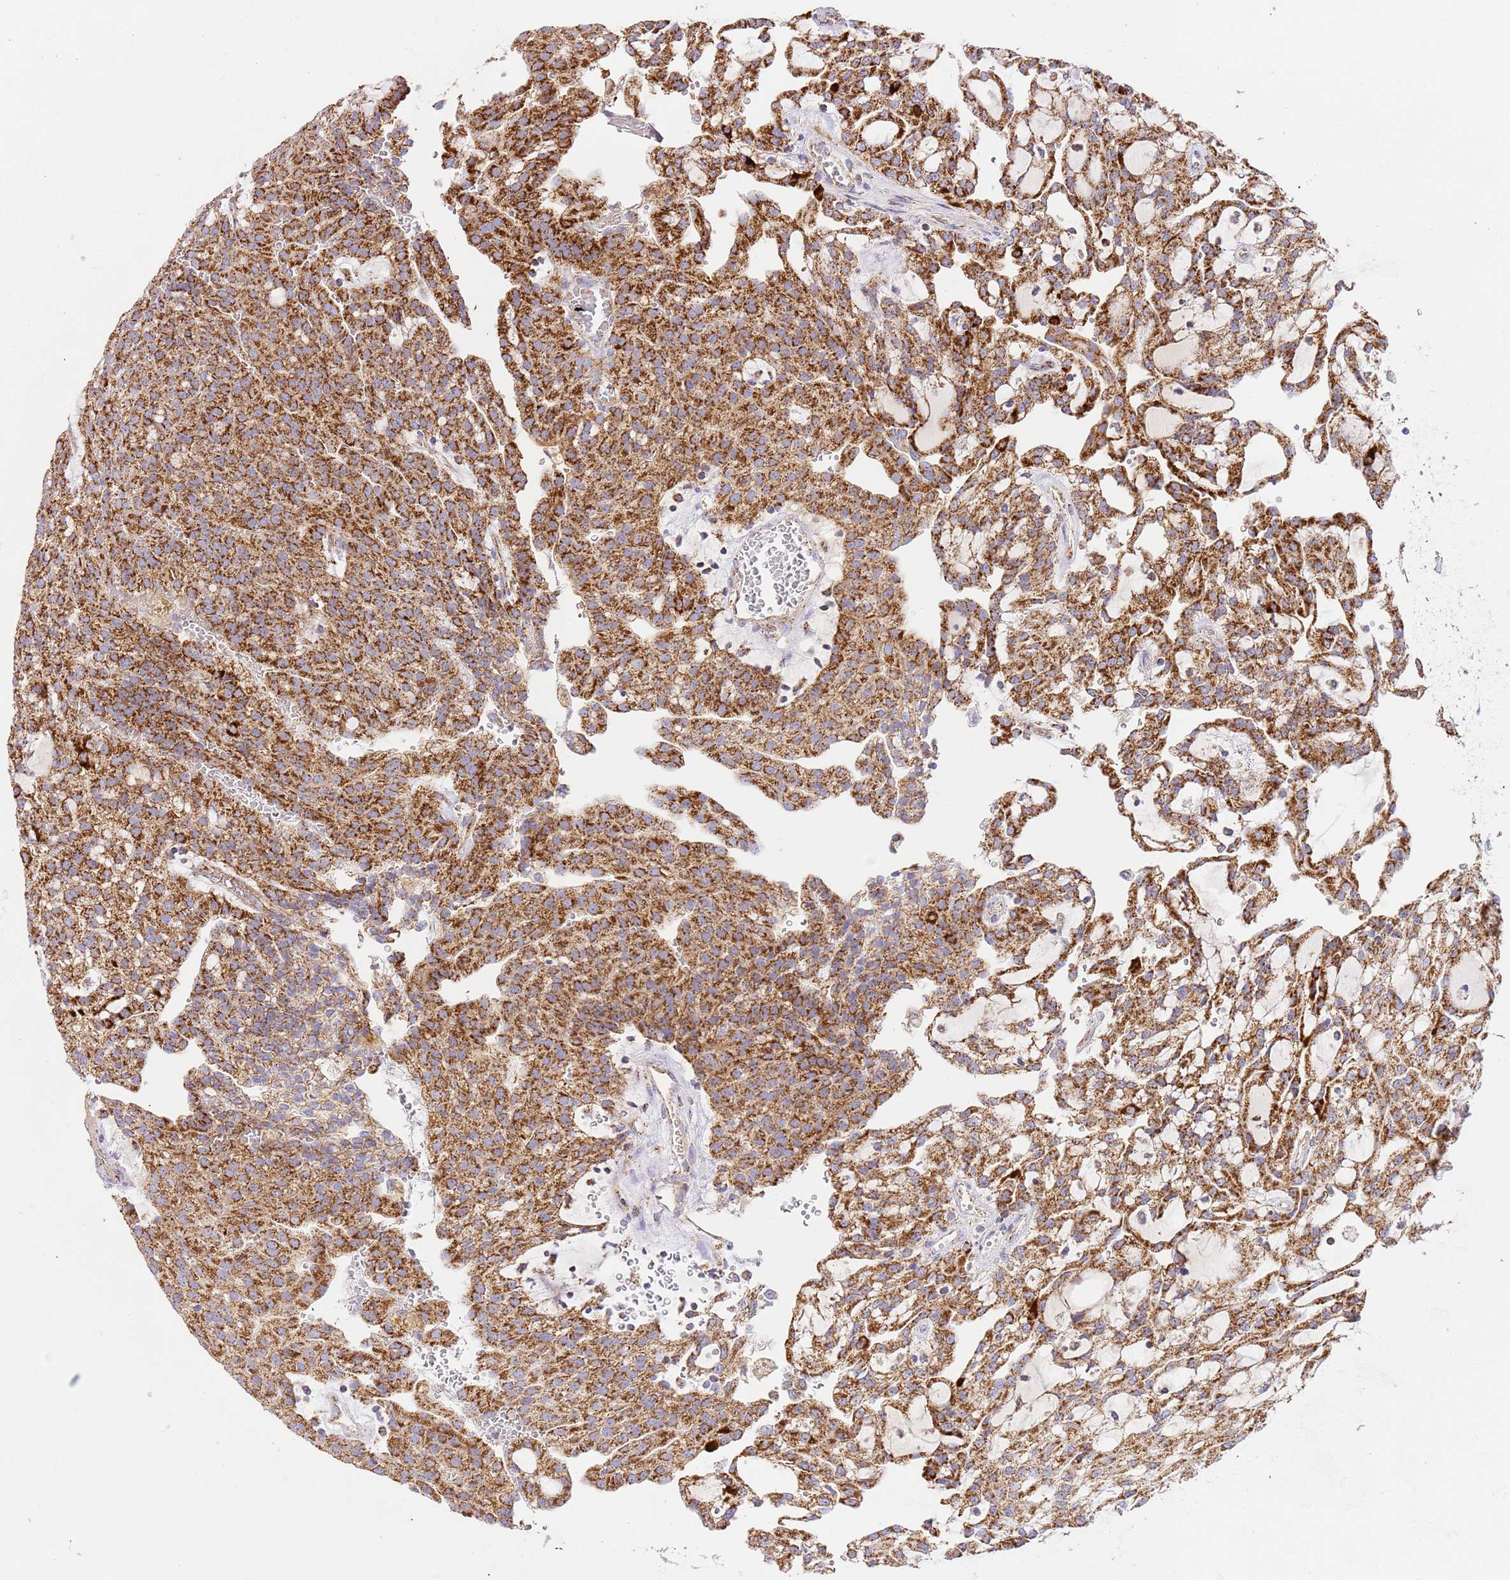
{"staining": {"intensity": "strong", "quantity": ">75%", "location": "cytoplasmic/membranous"}, "tissue": "renal cancer", "cell_type": "Tumor cells", "image_type": "cancer", "snomed": [{"axis": "morphology", "description": "Adenocarcinoma, NOS"}, {"axis": "topography", "description": "Kidney"}], "caption": "Strong cytoplasmic/membranous protein positivity is seen in approximately >75% of tumor cells in renal adenocarcinoma.", "gene": "ZBTB39", "patient": {"sex": "male", "age": 63}}